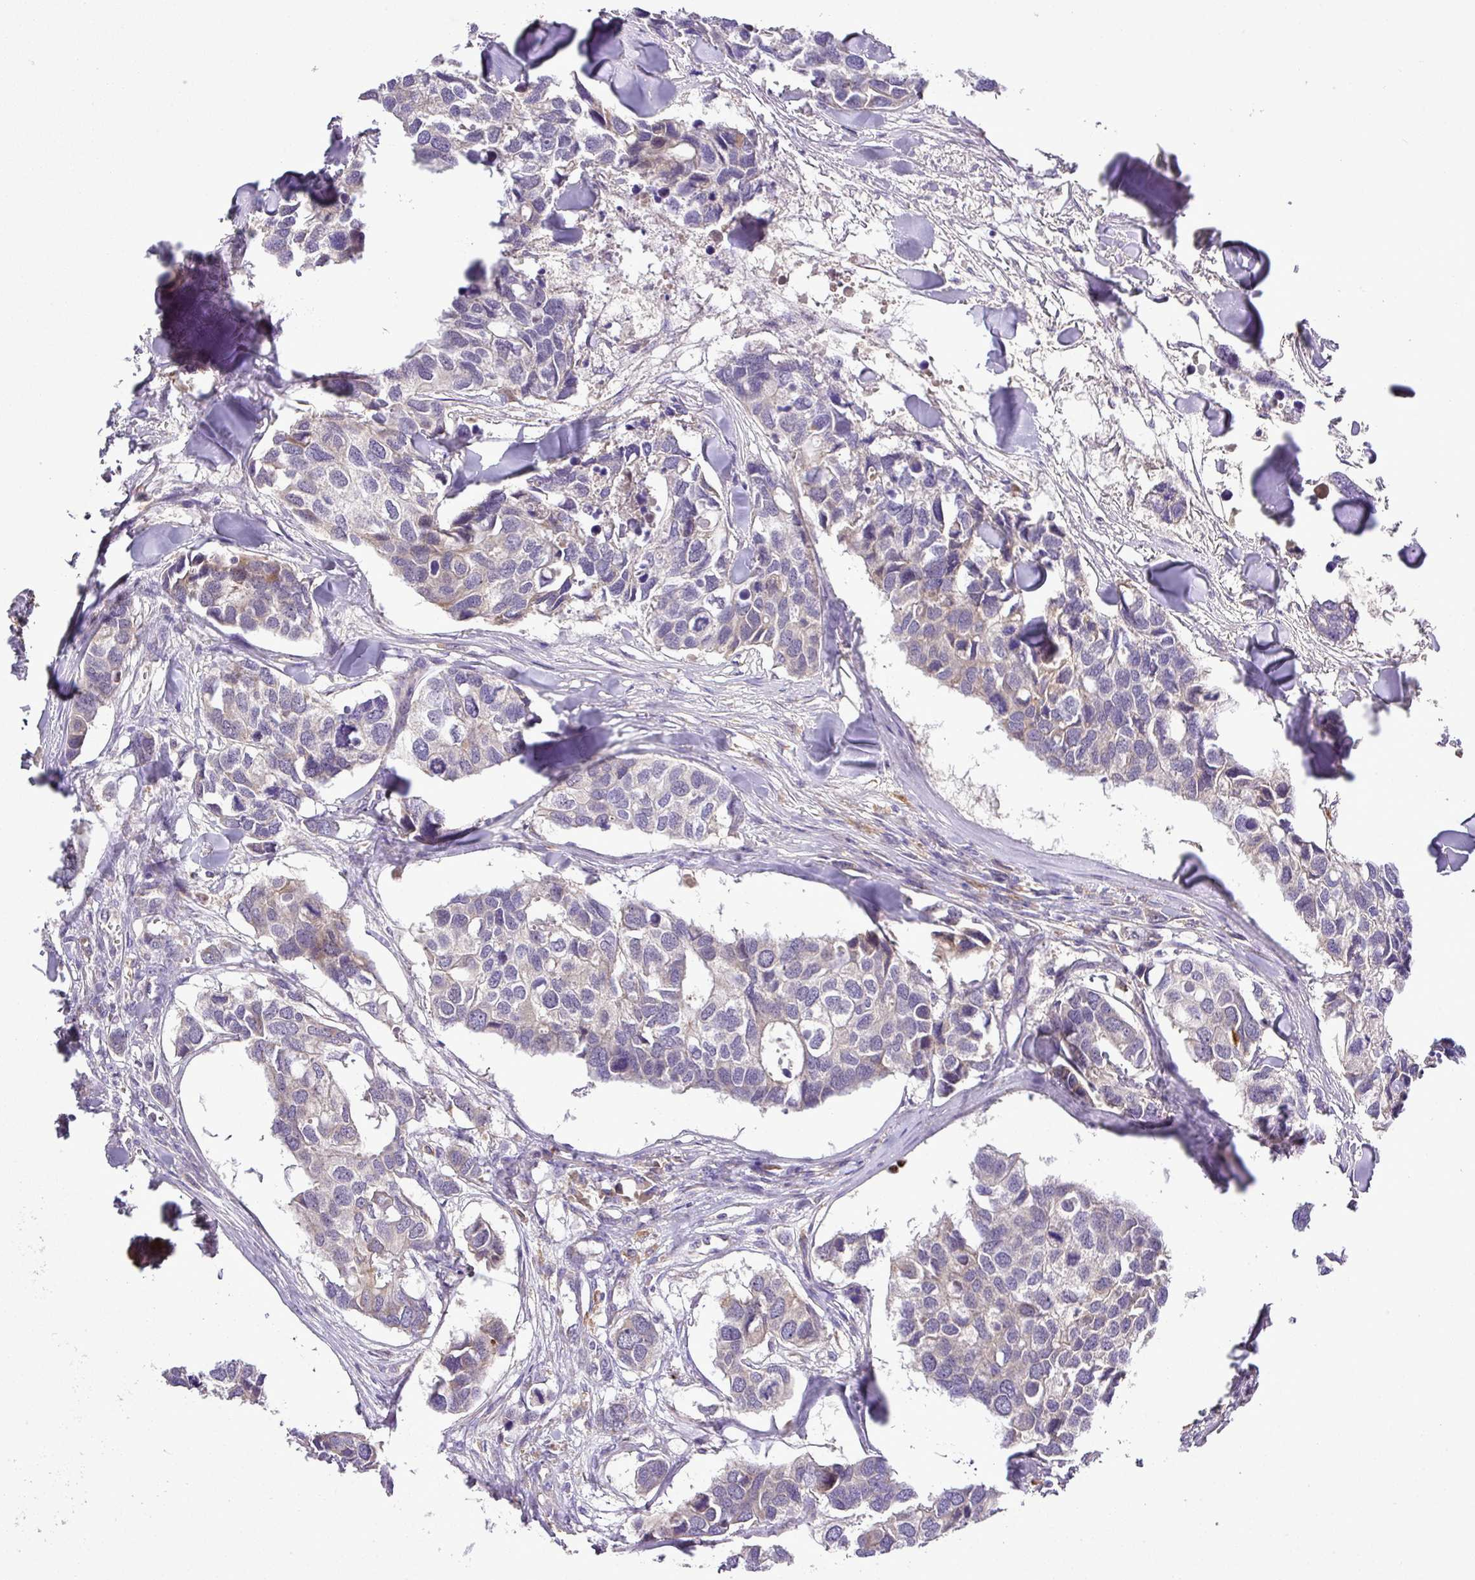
{"staining": {"intensity": "negative", "quantity": "none", "location": "none"}, "tissue": "breast cancer", "cell_type": "Tumor cells", "image_type": "cancer", "snomed": [{"axis": "morphology", "description": "Duct carcinoma"}, {"axis": "topography", "description": "Breast"}], "caption": "Immunohistochemical staining of intraductal carcinoma (breast) demonstrates no significant expression in tumor cells.", "gene": "ZNF513", "patient": {"sex": "female", "age": 83}}